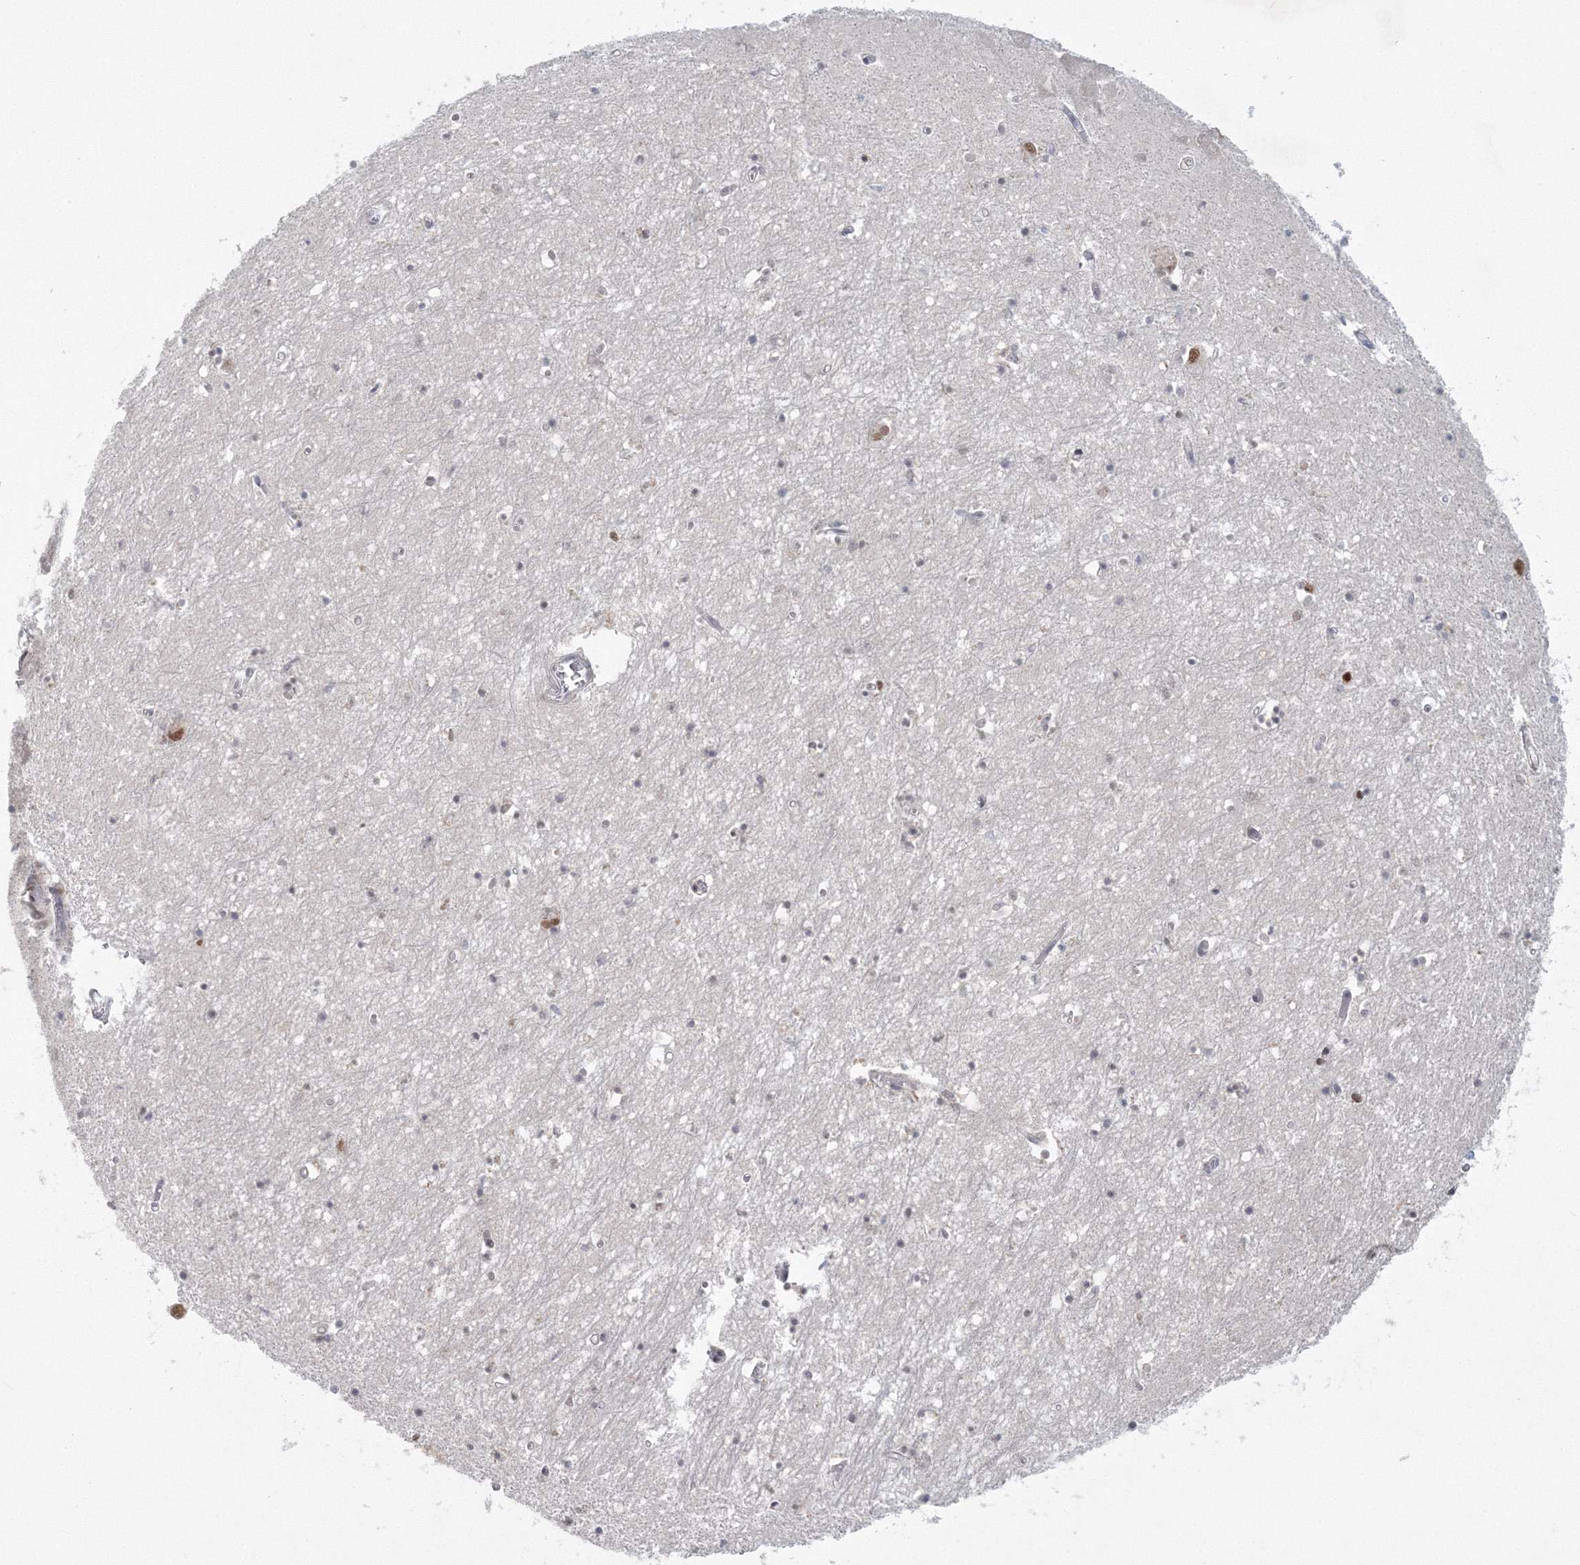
{"staining": {"intensity": "negative", "quantity": "none", "location": "none"}, "tissue": "hippocampus", "cell_type": "Glial cells", "image_type": "normal", "snomed": [{"axis": "morphology", "description": "Normal tissue, NOS"}, {"axis": "topography", "description": "Hippocampus"}], "caption": "The image displays no significant positivity in glial cells of hippocampus.", "gene": "C3orf33", "patient": {"sex": "male", "age": 70}}